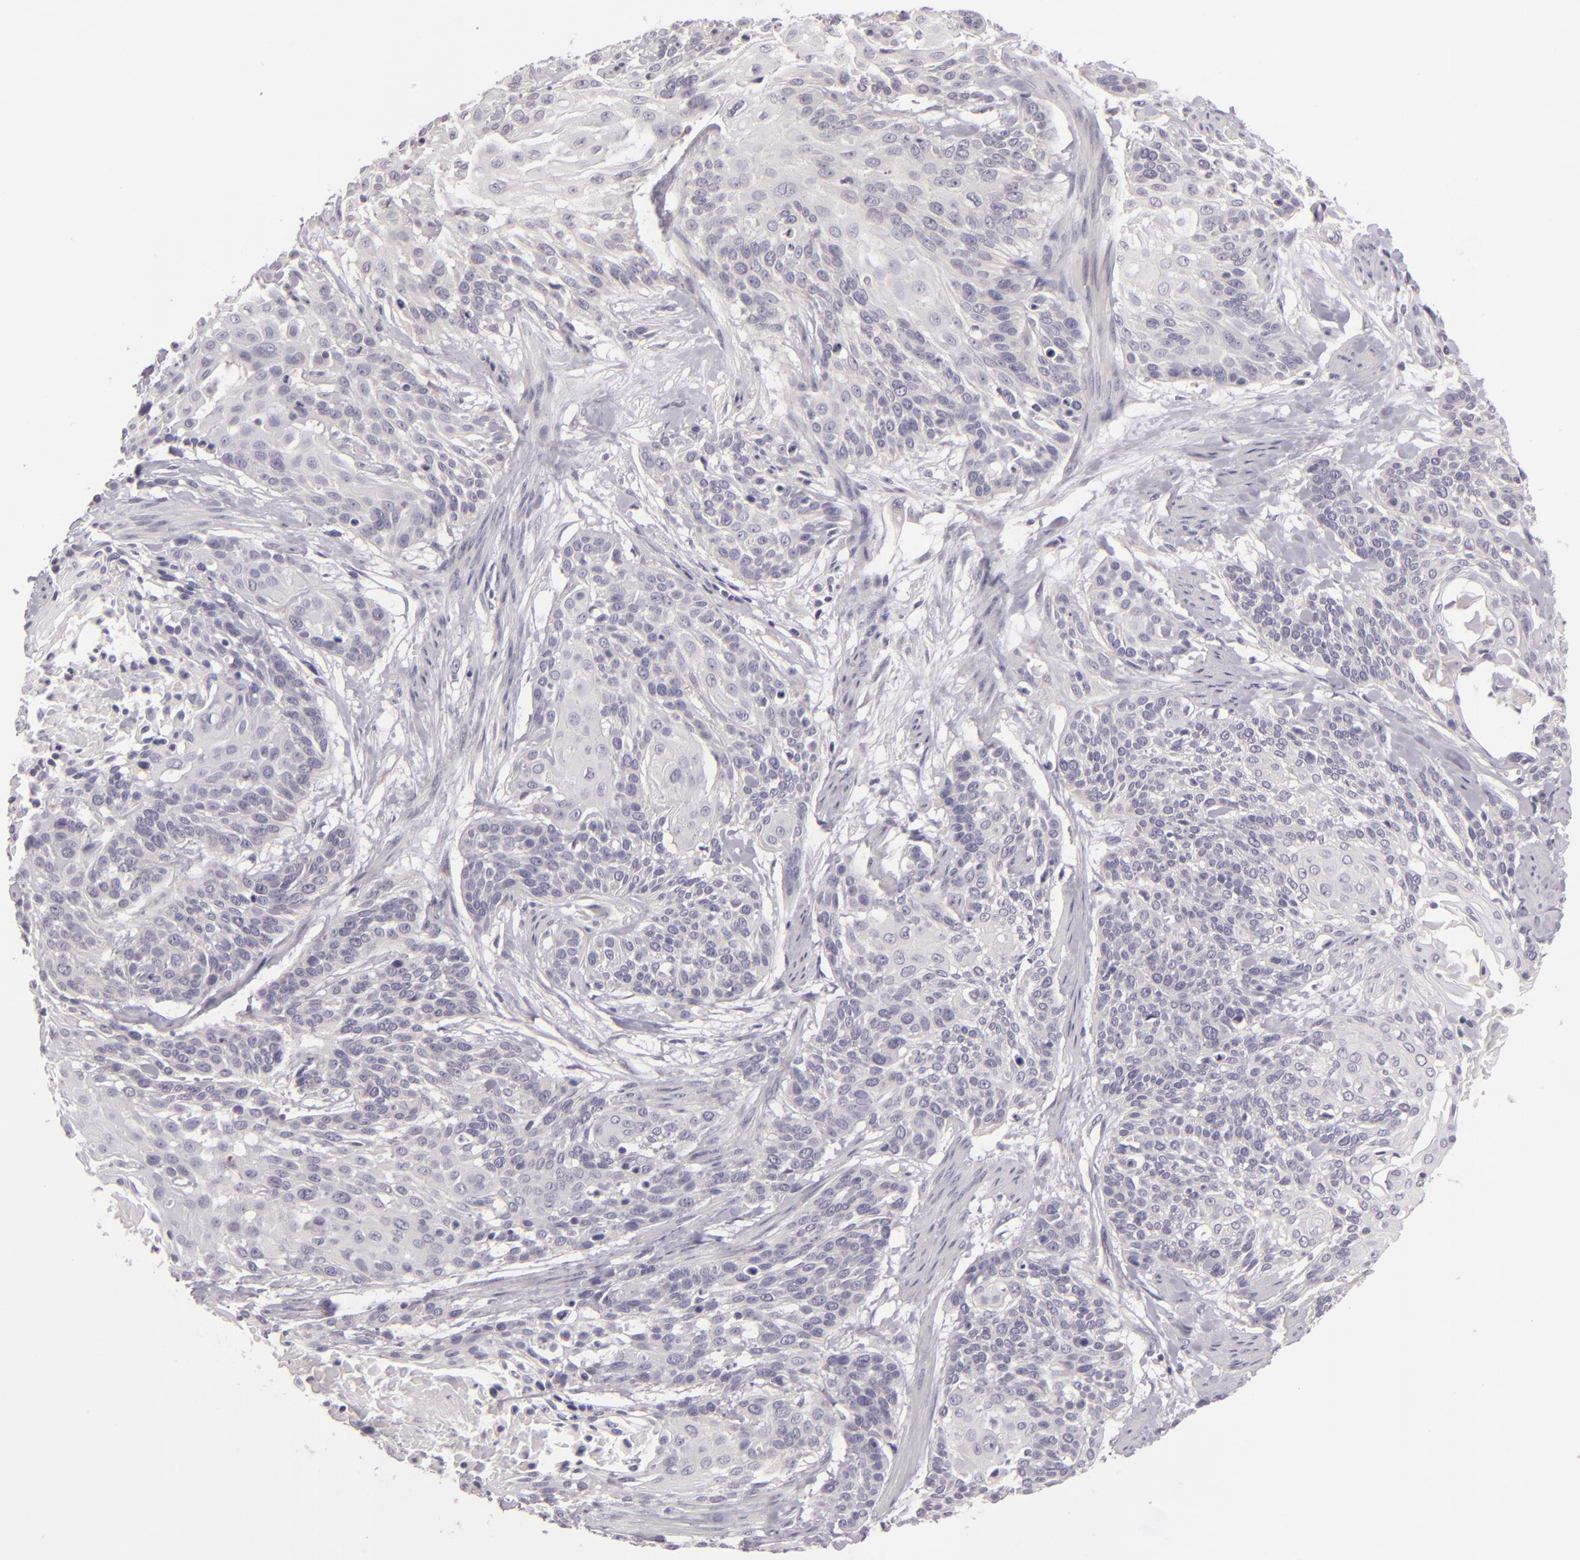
{"staining": {"intensity": "negative", "quantity": "none", "location": "none"}, "tissue": "cervical cancer", "cell_type": "Tumor cells", "image_type": "cancer", "snomed": [{"axis": "morphology", "description": "Squamous cell carcinoma, NOS"}, {"axis": "topography", "description": "Cervix"}], "caption": "The histopathology image demonstrates no staining of tumor cells in cervical squamous cell carcinoma.", "gene": "EGFL6", "patient": {"sex": "female", "age": 57}}